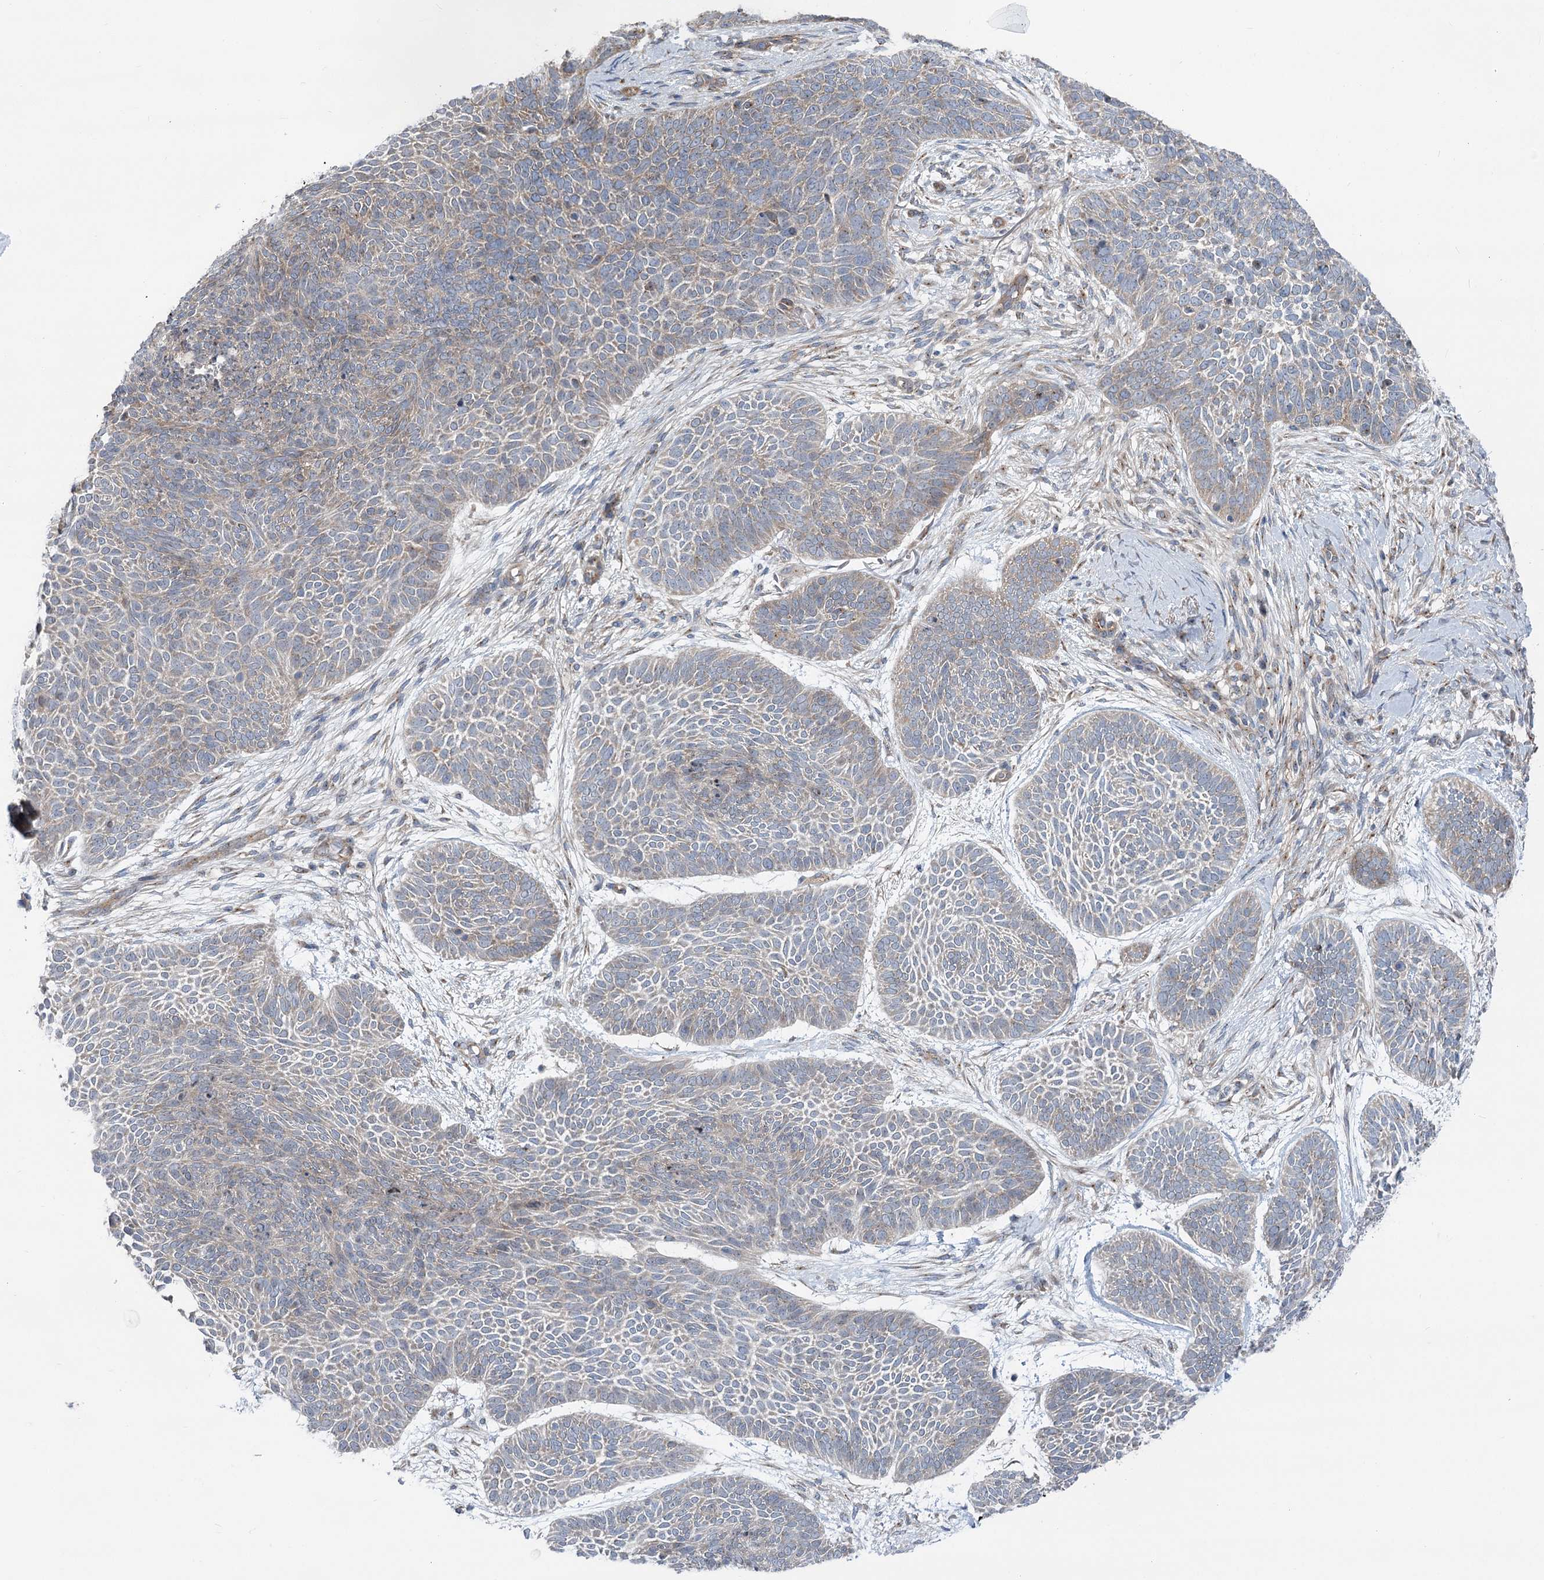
{"staining": {"intensity": "weak", "quantity": "<25%", "location": "cytoplasmic/membranous"}, "tissue": "skin cancer", "cell_type": "Tumor cells", "image_type": "cancer", "snomed": [{"axis": "morphology", "description": "Basal cell carcinoma"}, {"axis": "topography", "description": "Skin"}], "caption": "DAB (3,3'-diaminobenzidine) immunohistochemical staining of human skin cancer shows no significant staining in tumor cells.", "gene": "SCN11A", "patient": {"sex": "male", "age": 85}}